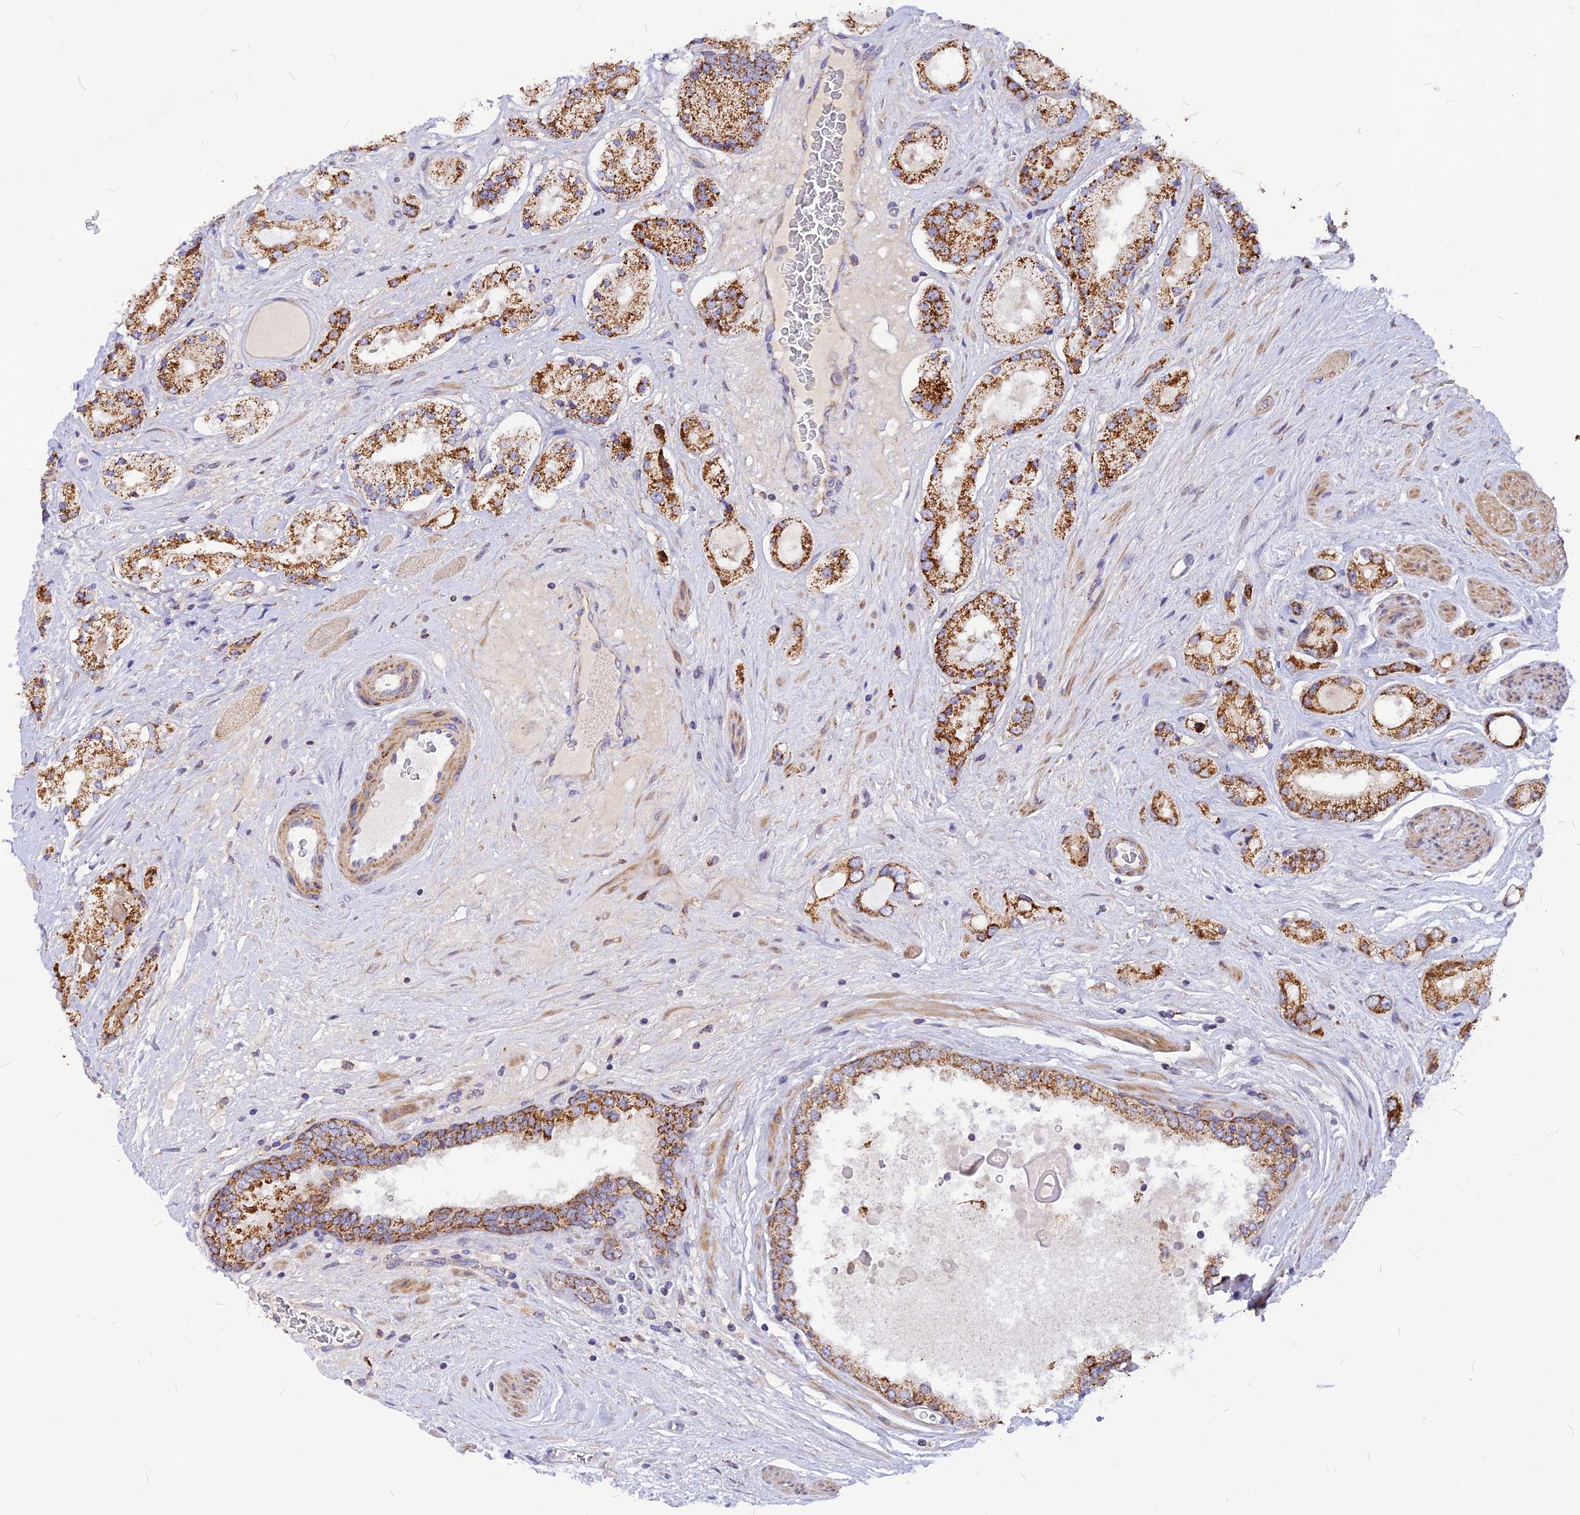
{"staining": {"intensity": "moderate", "quantity": ">75%", "location": "cytoplasmic/membranous"}, "tissue": "prostate cancer", "cell_type": "Tumor cells", "image_type": "cancer", "snomed": [{"axis": "morphology", "description": "Adenocarcinoma, High grade"}, {"axis": "topography", "description": "Prostate"}], "caption": "Tumor cells exhibit medium levels of moderate cytoplasmic/membranous staining in approximately >75% of cells in prostate cancer. (DAB (3,3'-diaminobenzidine) = brown stain, brightfield microscopy at high magnification).", "gene": "ECI1", "patient": {"sex": "male", "age": 67}}